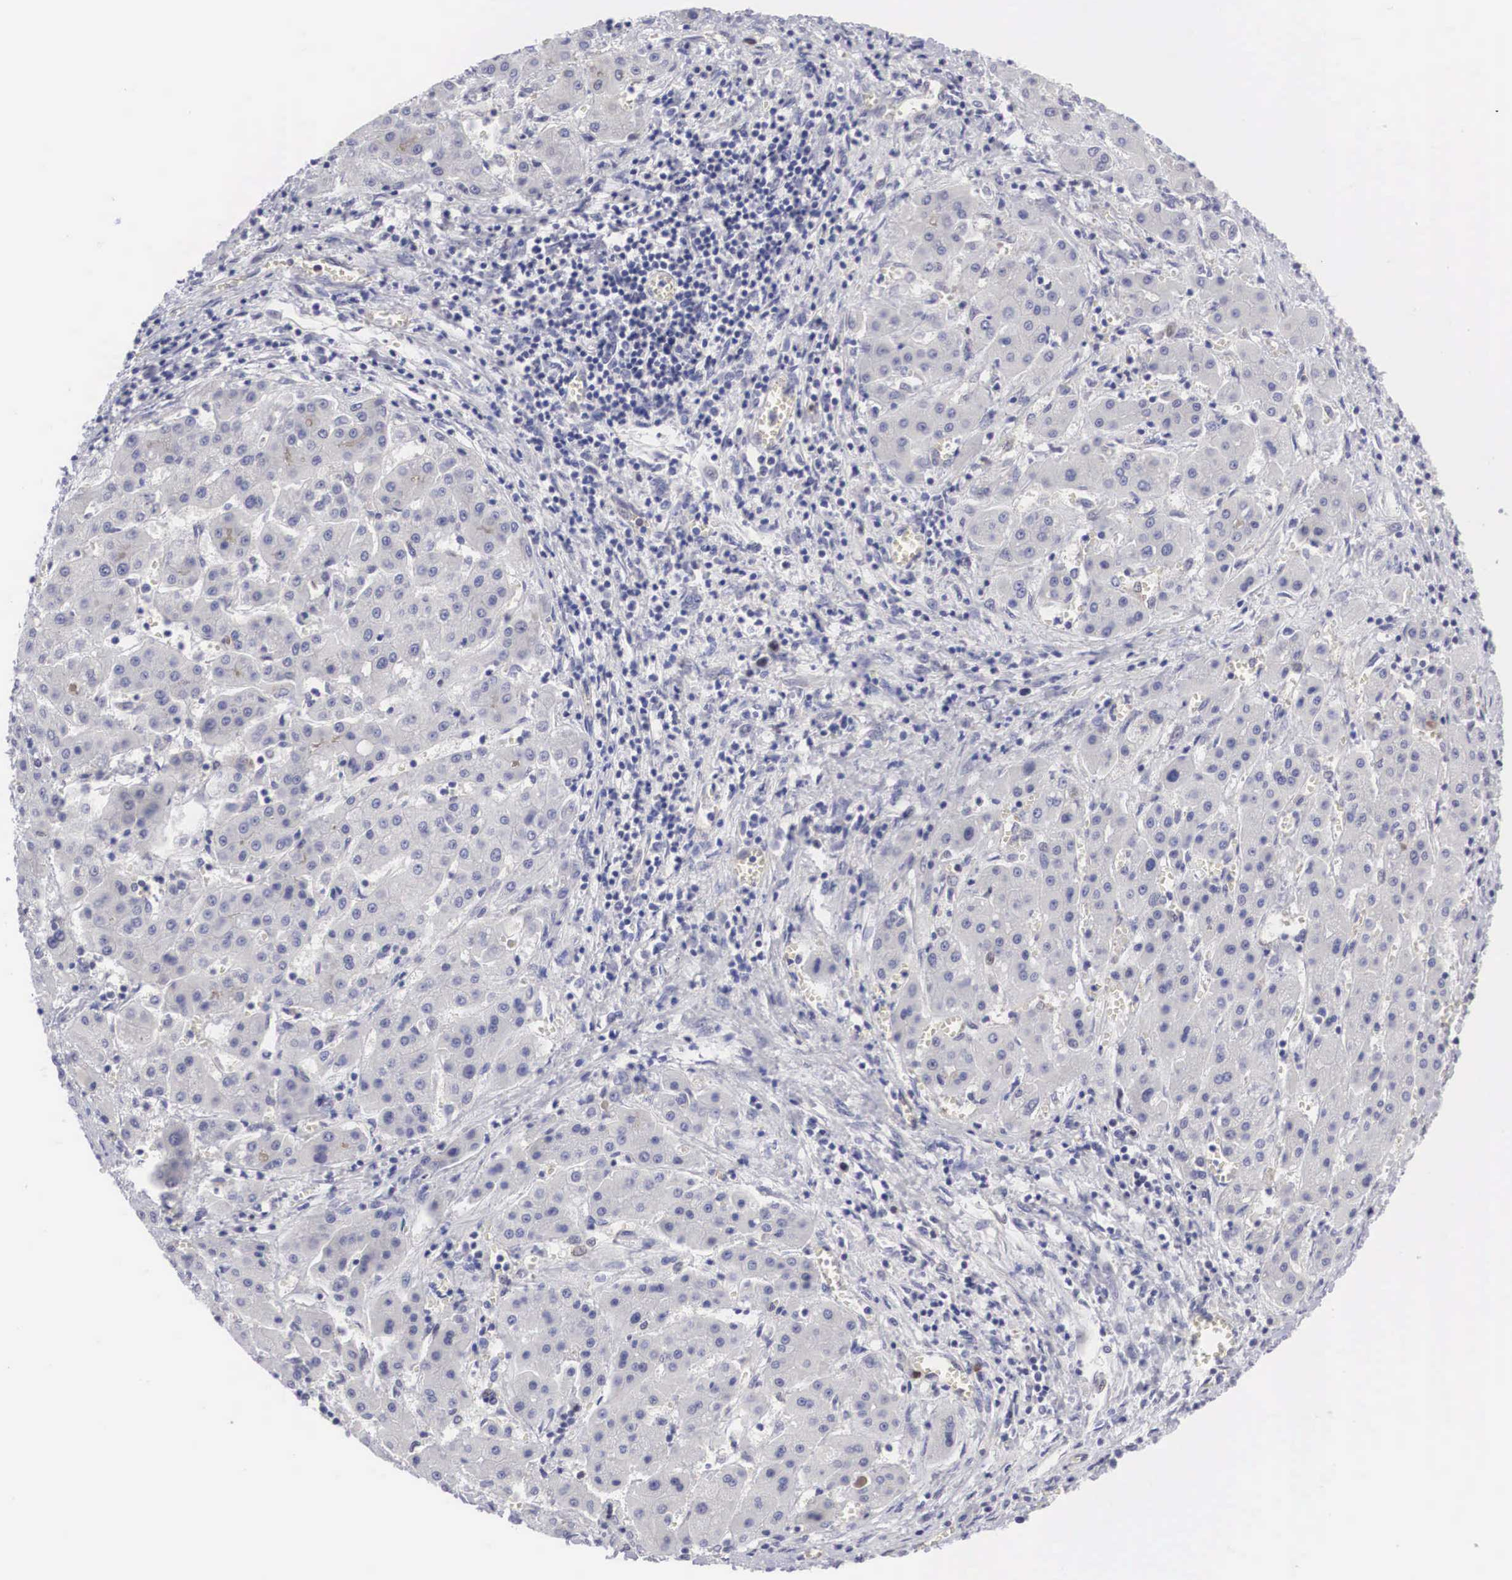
{"staining": {"intensity": "negative", "quantity": "none", "location": "none"}, "tissue": "liver cancer", "cell_type": "Tumor cells", "image_type": "cancer", "snomed": [{"axis": "morphology", "description": "Carcinoma, Hepatocellular, NOS"}, {"axis": "topography", "description": "Liver"}], "caption": "This photomicrograph is of liver hepatocellular carcinoma stained with immunohistochemistry to label a protein in brown with the nuclei are counter-stained blue. There is no staining in tumor cells. The staining is performed using DAB brown chromogen with nuclei counter-stained in using hematoxylin.", "gene": "MAST4", "patient": {"sex": "male", "age": 24}}